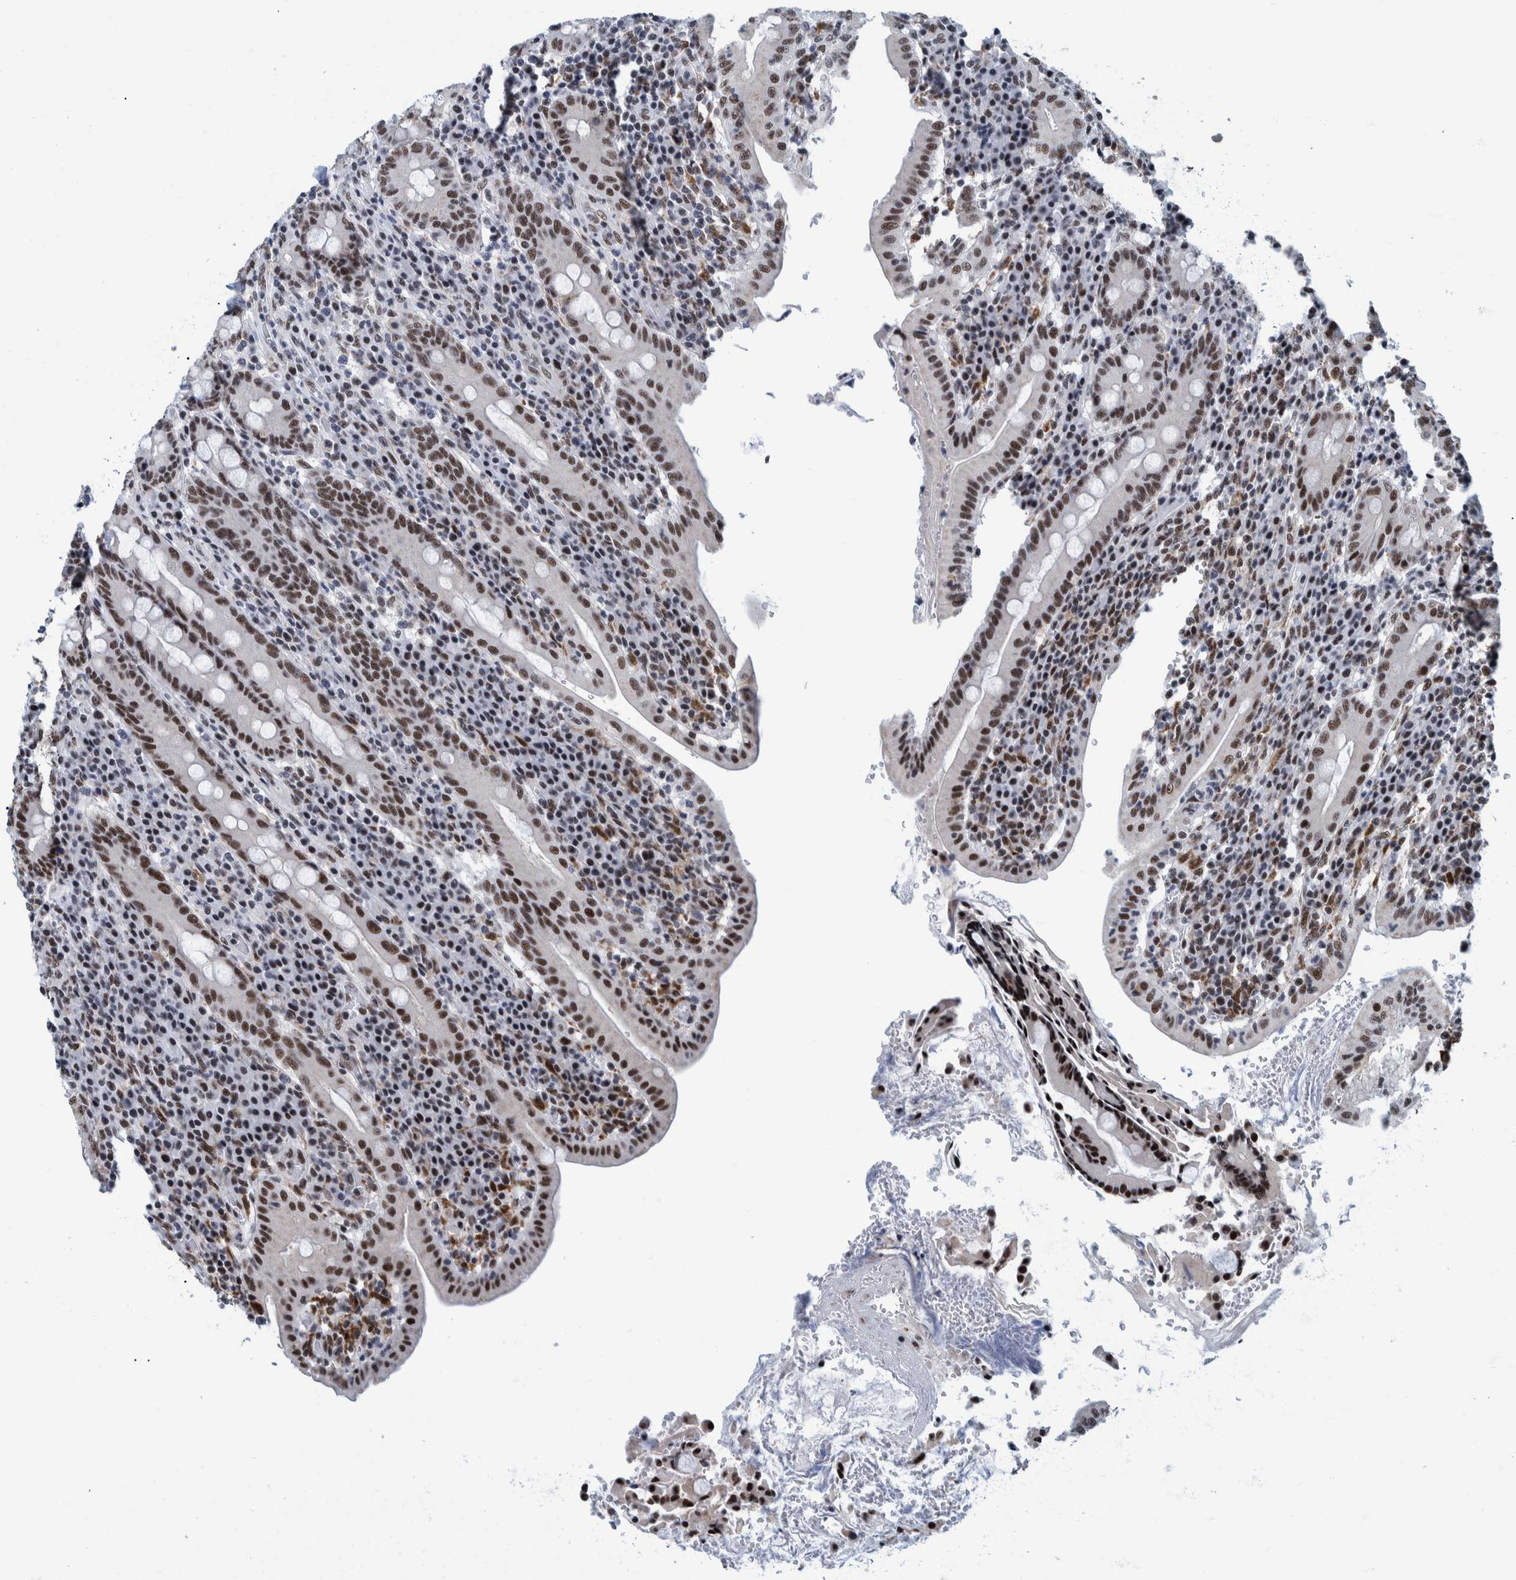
{"staining": {"intensity": "strong", "quantity": ">75%", "location": "nuclear"}, "tissue": "duodenum", "cell_type": "Glandular cells", "image_type": "normal", "snomed": [{"axis": "morphology", "description": "Normal tissue, NOS"}, {"axis": "morphology", "description": "Adenocarcinoma, NOS"}, {"axis": "topography", "description": "Pancreas"}, {"axis": "topography", "description": "Duodenum"}], "caption": "A brown stain shows strong nuclear expression of a protein in glandular cells of unremarkable duodenum. The staining was performed using DAB (3,3'-diaminobenzidine), with brown indicating positive protein expression. Nuclei are stained blue with hematoxylin.", "gene": "EFTUD2", "patient": {"sex": "male", "age": 50}}